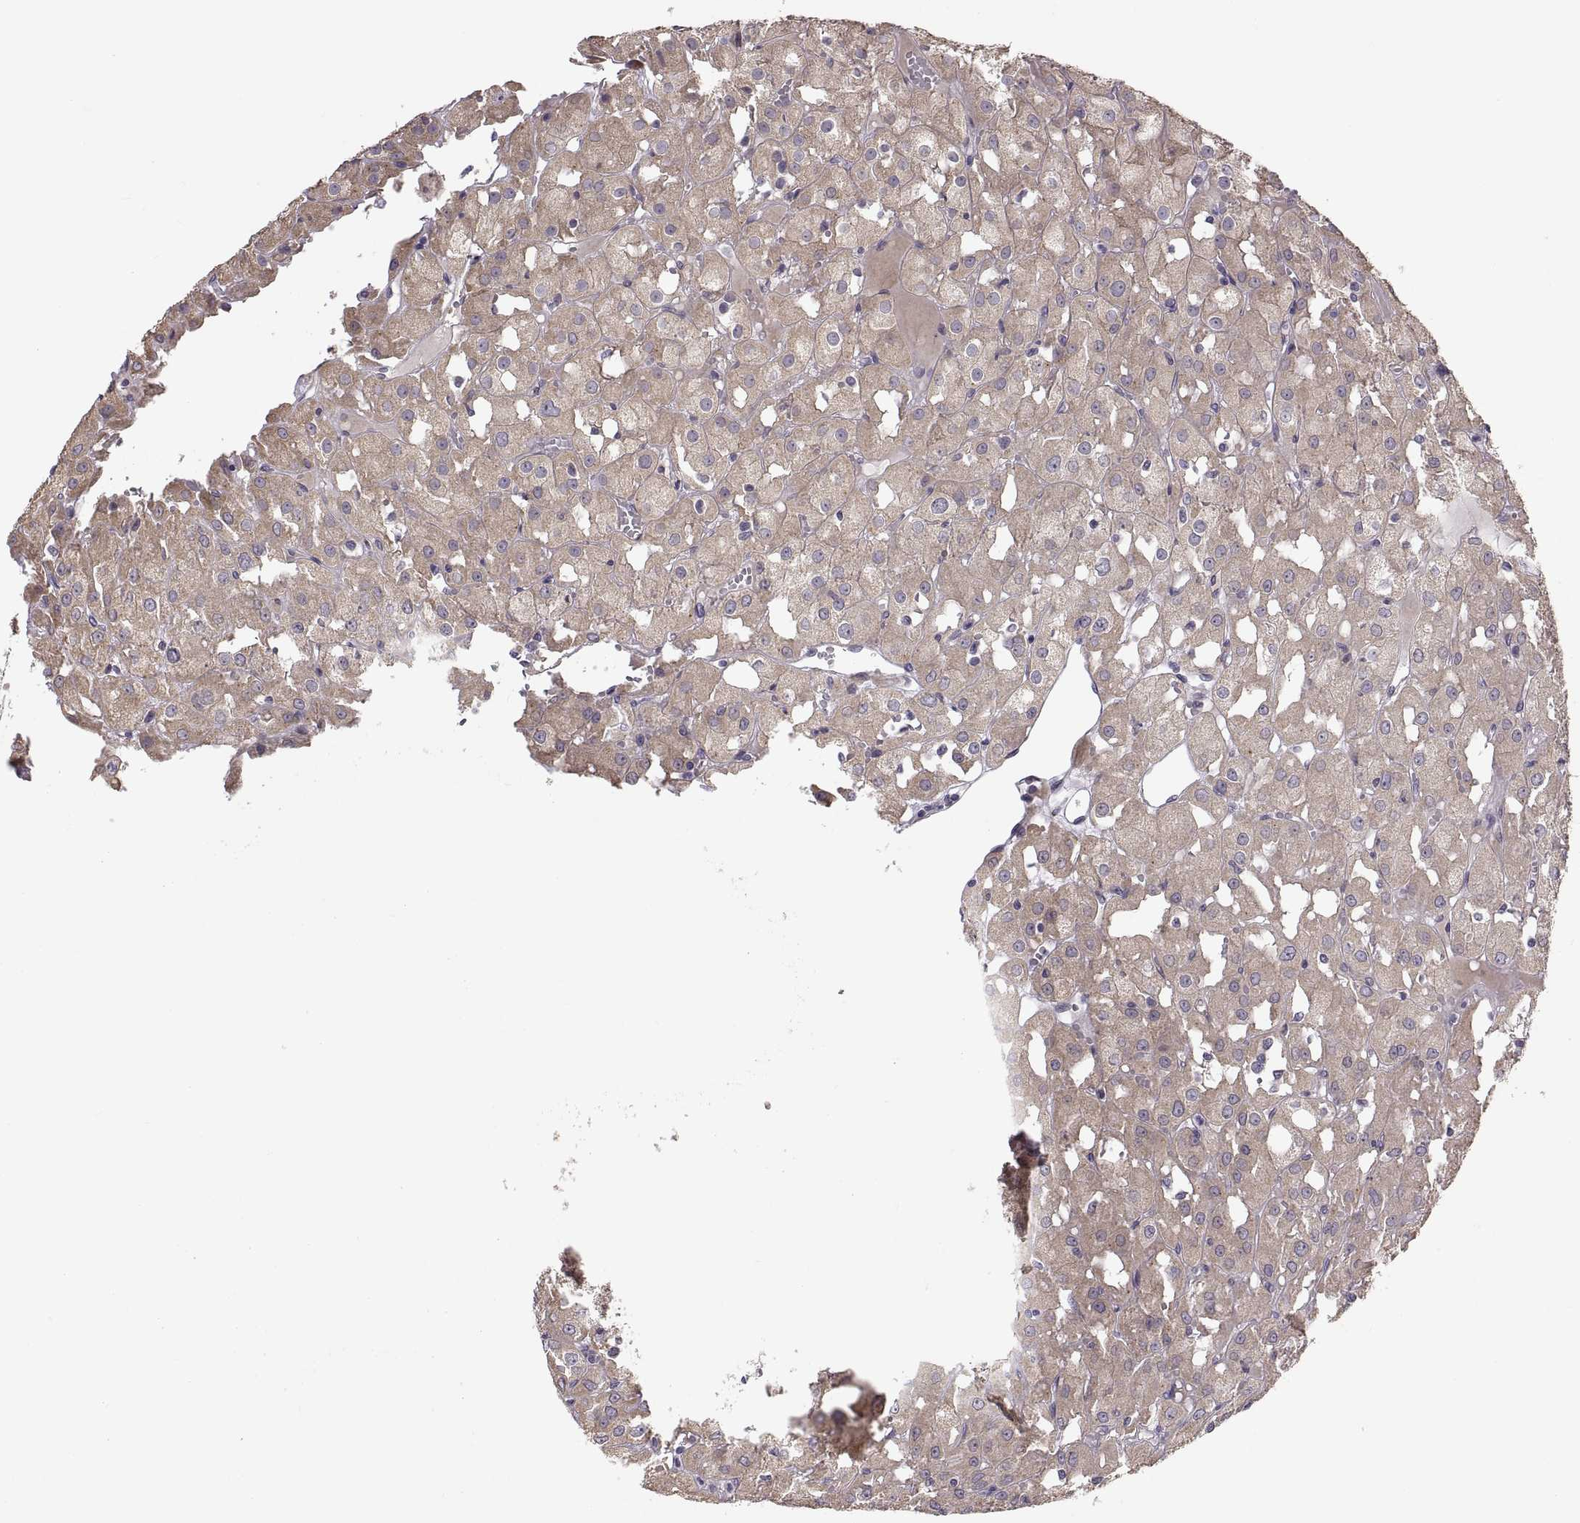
{"staining": {"intensity": "weak", "quantity": ">75%", "location": "cytoplasmic/membranous"}, "tissue": "renal cancer", "cell_type": "Tumor cells", "image_type": "cancer", "snomed": [{"axis": "morphology", "description": "Adenocarcinoma, NOS"}, {"axis": "topography", "description": "Kidney"}], "caption": "IHC image of neoplastic tissue: renal cancer stained using IHC demonstrates low levels of weak protein expression localized specifically in the cytoplasmic/membranous of tumor cells, appearing as a cytoplasmic/membranous brown color.", "gene": "ACSBG2", "patient": {"sex": "male", "age": 72}}